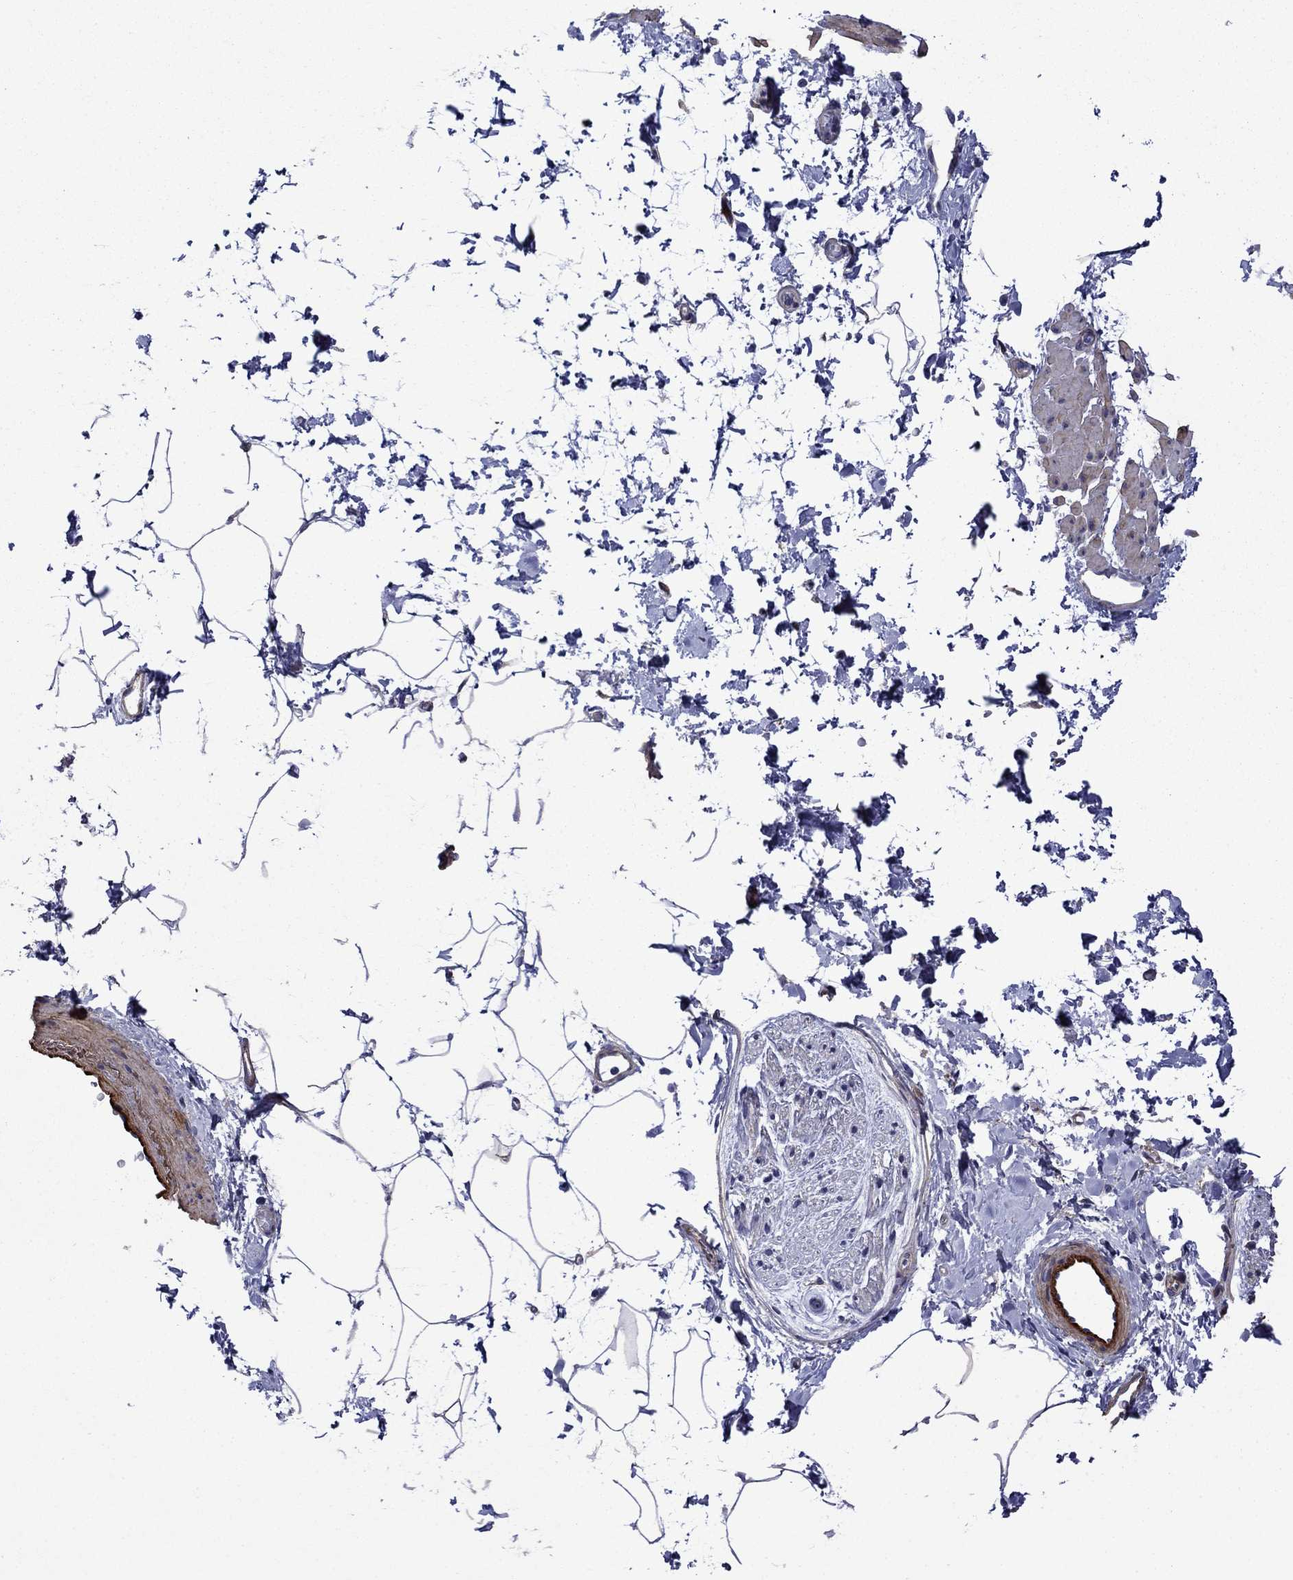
{"staining": {"intensity": "negative", "quantity": "none", "location": "none"}, "tissue": "adipose tissue", "cell_type": "Adipocytes", "image_type": "normal", "snomed": [{"axis": "morphology", "description": "Normal tissue, NOS"}, {"axis": "topography", "description": "Soft tissue"}, {"axis": "topography", "description": "Adipose tissue"}, {"axis": "topography", "description": "Vascular tissue"}, {"axis": "topography", "description": "Peripheral nerve tissue"}], "caption": "IHC of normal adipose tissue reveals no positivity in adipocytes. (Stains: DAB IHC with hematoxylin counter stain, Microscopy: brightfield microscopy at high magnification).", "gene": "HSPG2", "patient": {"sex": "male", "age": 68}}